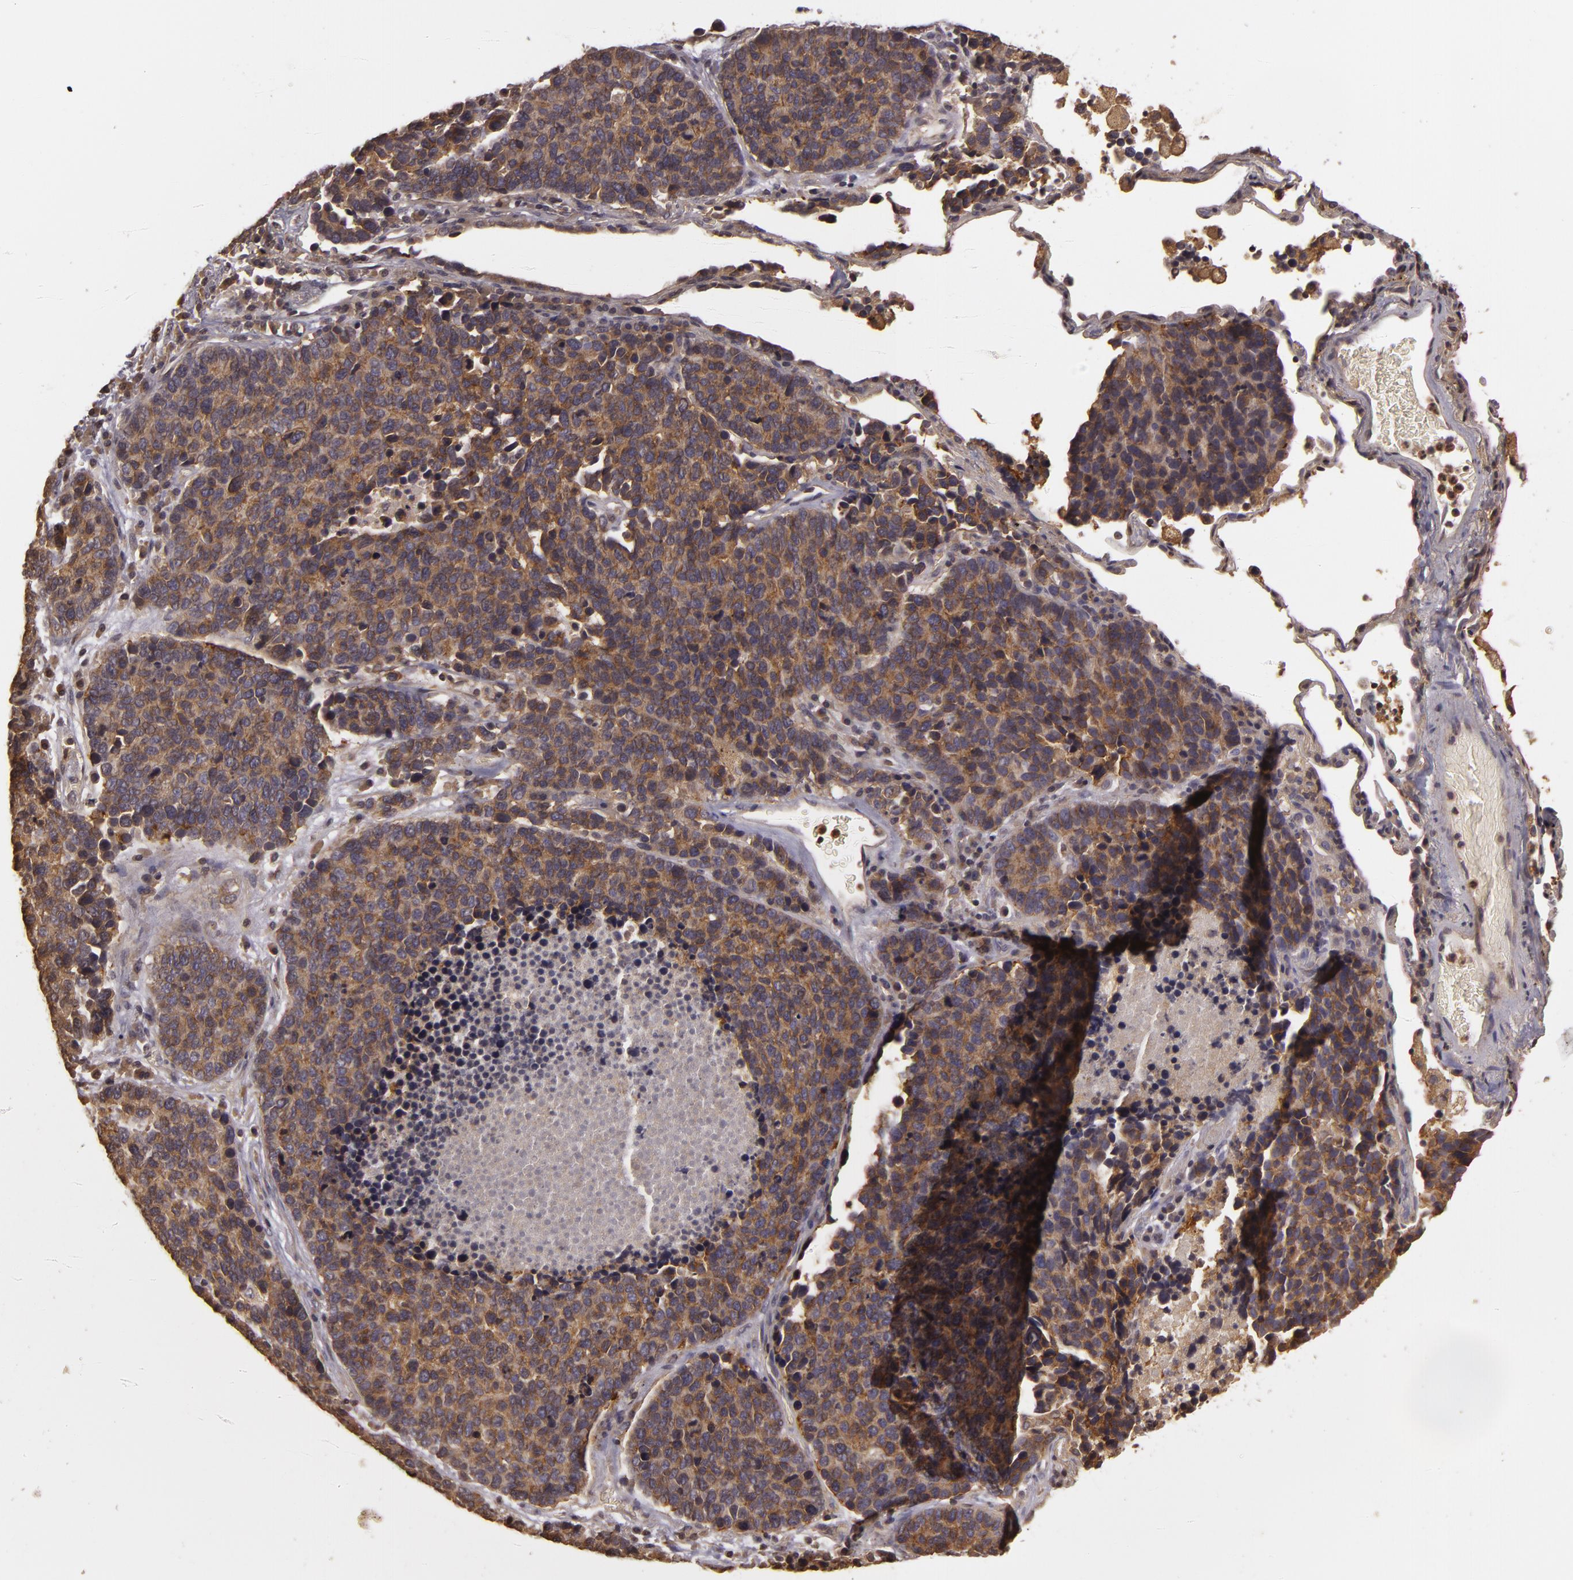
{"staining": {"intensity": "strong", "quantity": ">75%", "location": "cytoplasmic/membranous"}, "tissue": "lung cancer", "cell_type": "Tumor cells", "image_type": "cancer", "snomed": [{"axis": "morphology", "description": "Neoplasm, malignant, NOS"}, {"axis": "topography", "description": "Lung"}], "caption": "Neoplasm (malignant) (lung) stained for a protein displays strong cytoplasmic/membranous positivity in tumor cells. The protein is stained brown, and the nuclei are stained in blue (DAB IHC with brightfield microscopy, high magnification).", "gene": "HRAS", "patient": {"sex": "female", "age": 75}}